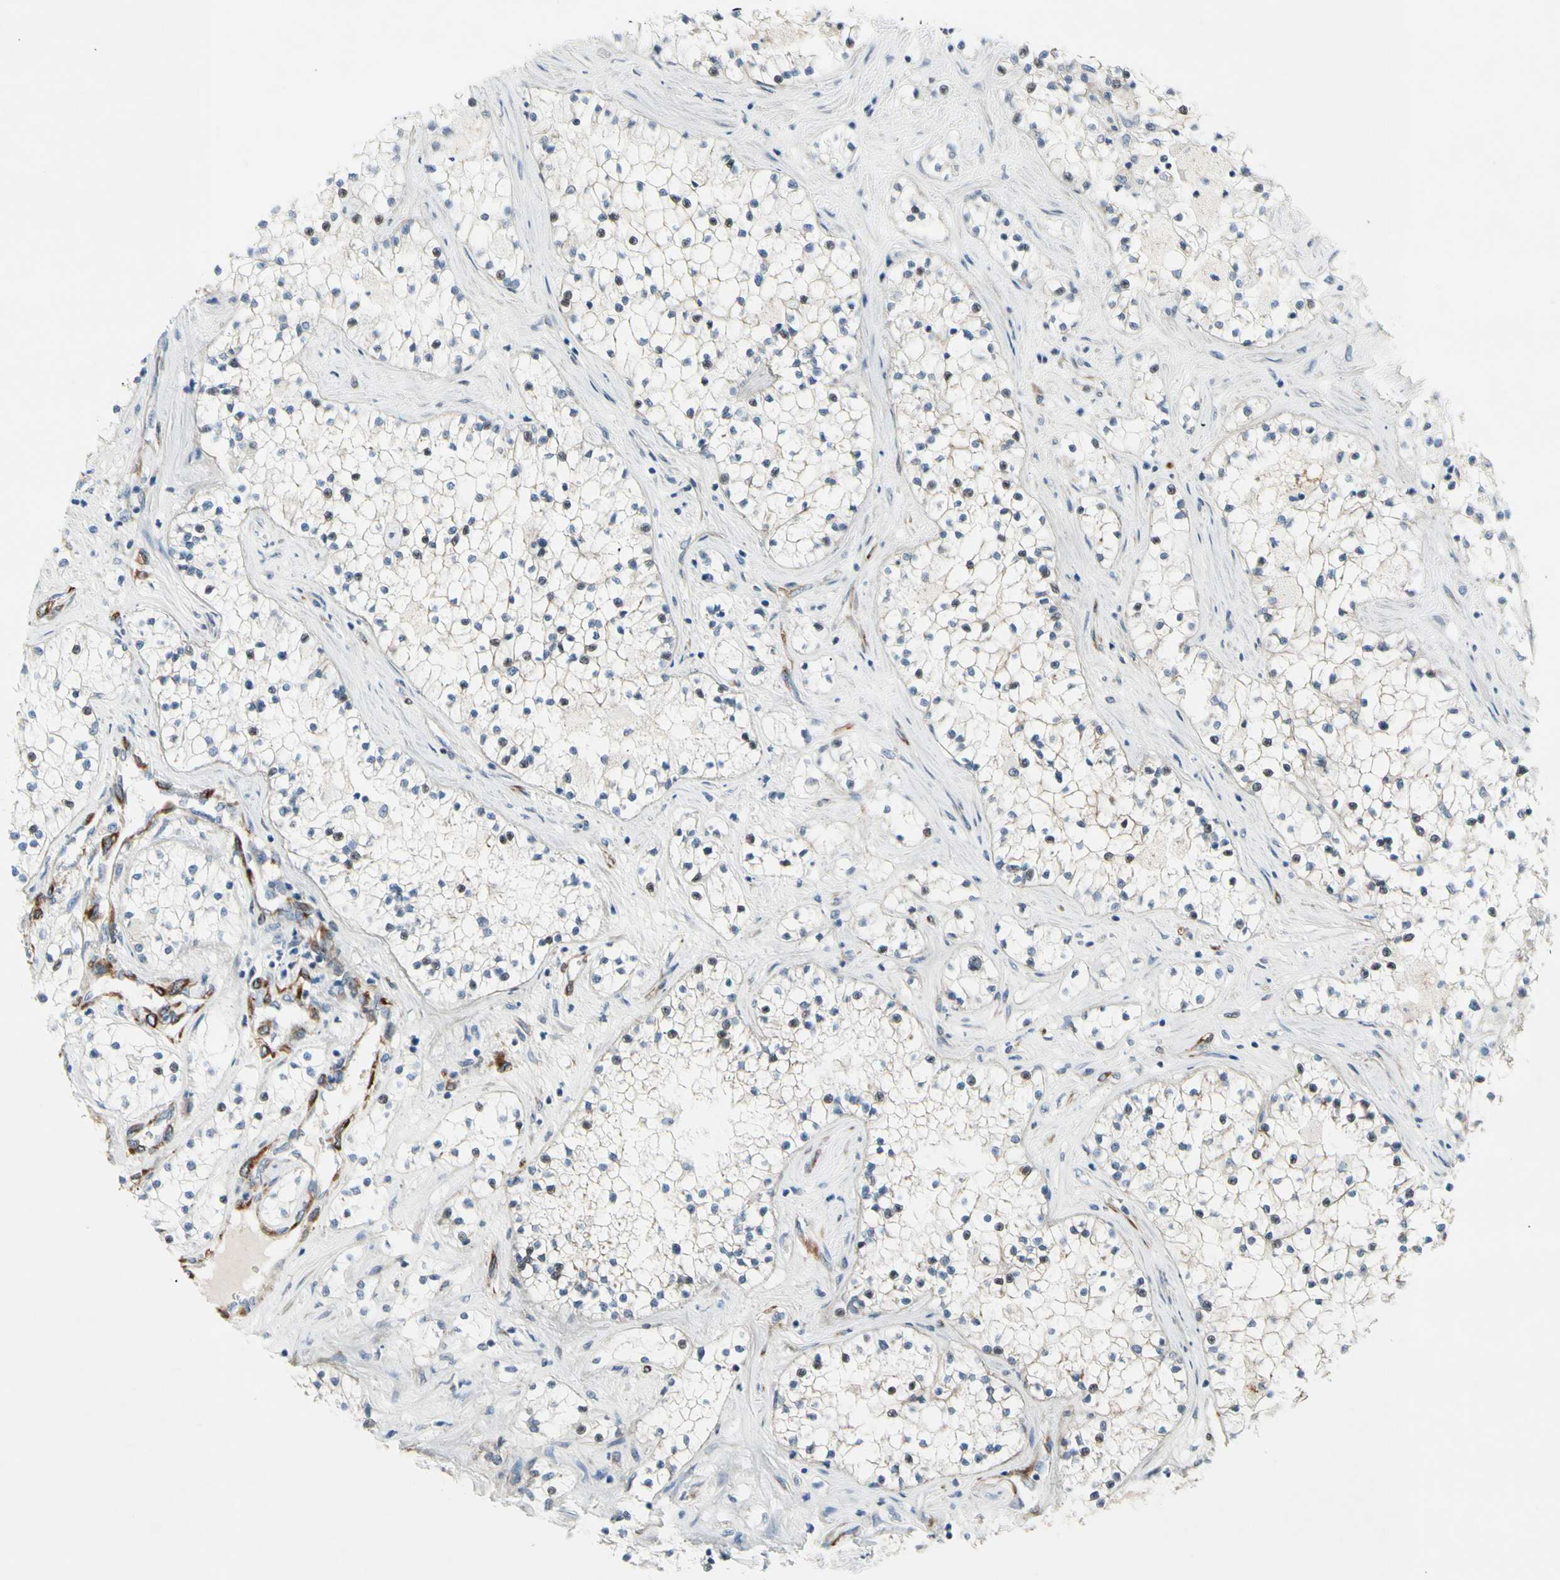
{"staining": {"intensity": "negative", "quantity": "none", "location": "none"}, "tissue": "renal cancer", "cell_type": "Tumor cells", "image_type": "cancer", "snomed": [{"axis": "morphology", "description": "Adenocarcinoma, NOS"}, {"axis": "topography", "description": "Kidney"}], "caption": "Protein analysis of renal cancer (adenocarcinoma) exhibits no significant expression in tumor cells. The staining was performed using DAB to visualize the protein expression in brown, while the nuclei were stained in blue with hematoxylin (Magnification: 20x).", "gene": "MAP2", "patient": {"sex": "male", "age": 68}}